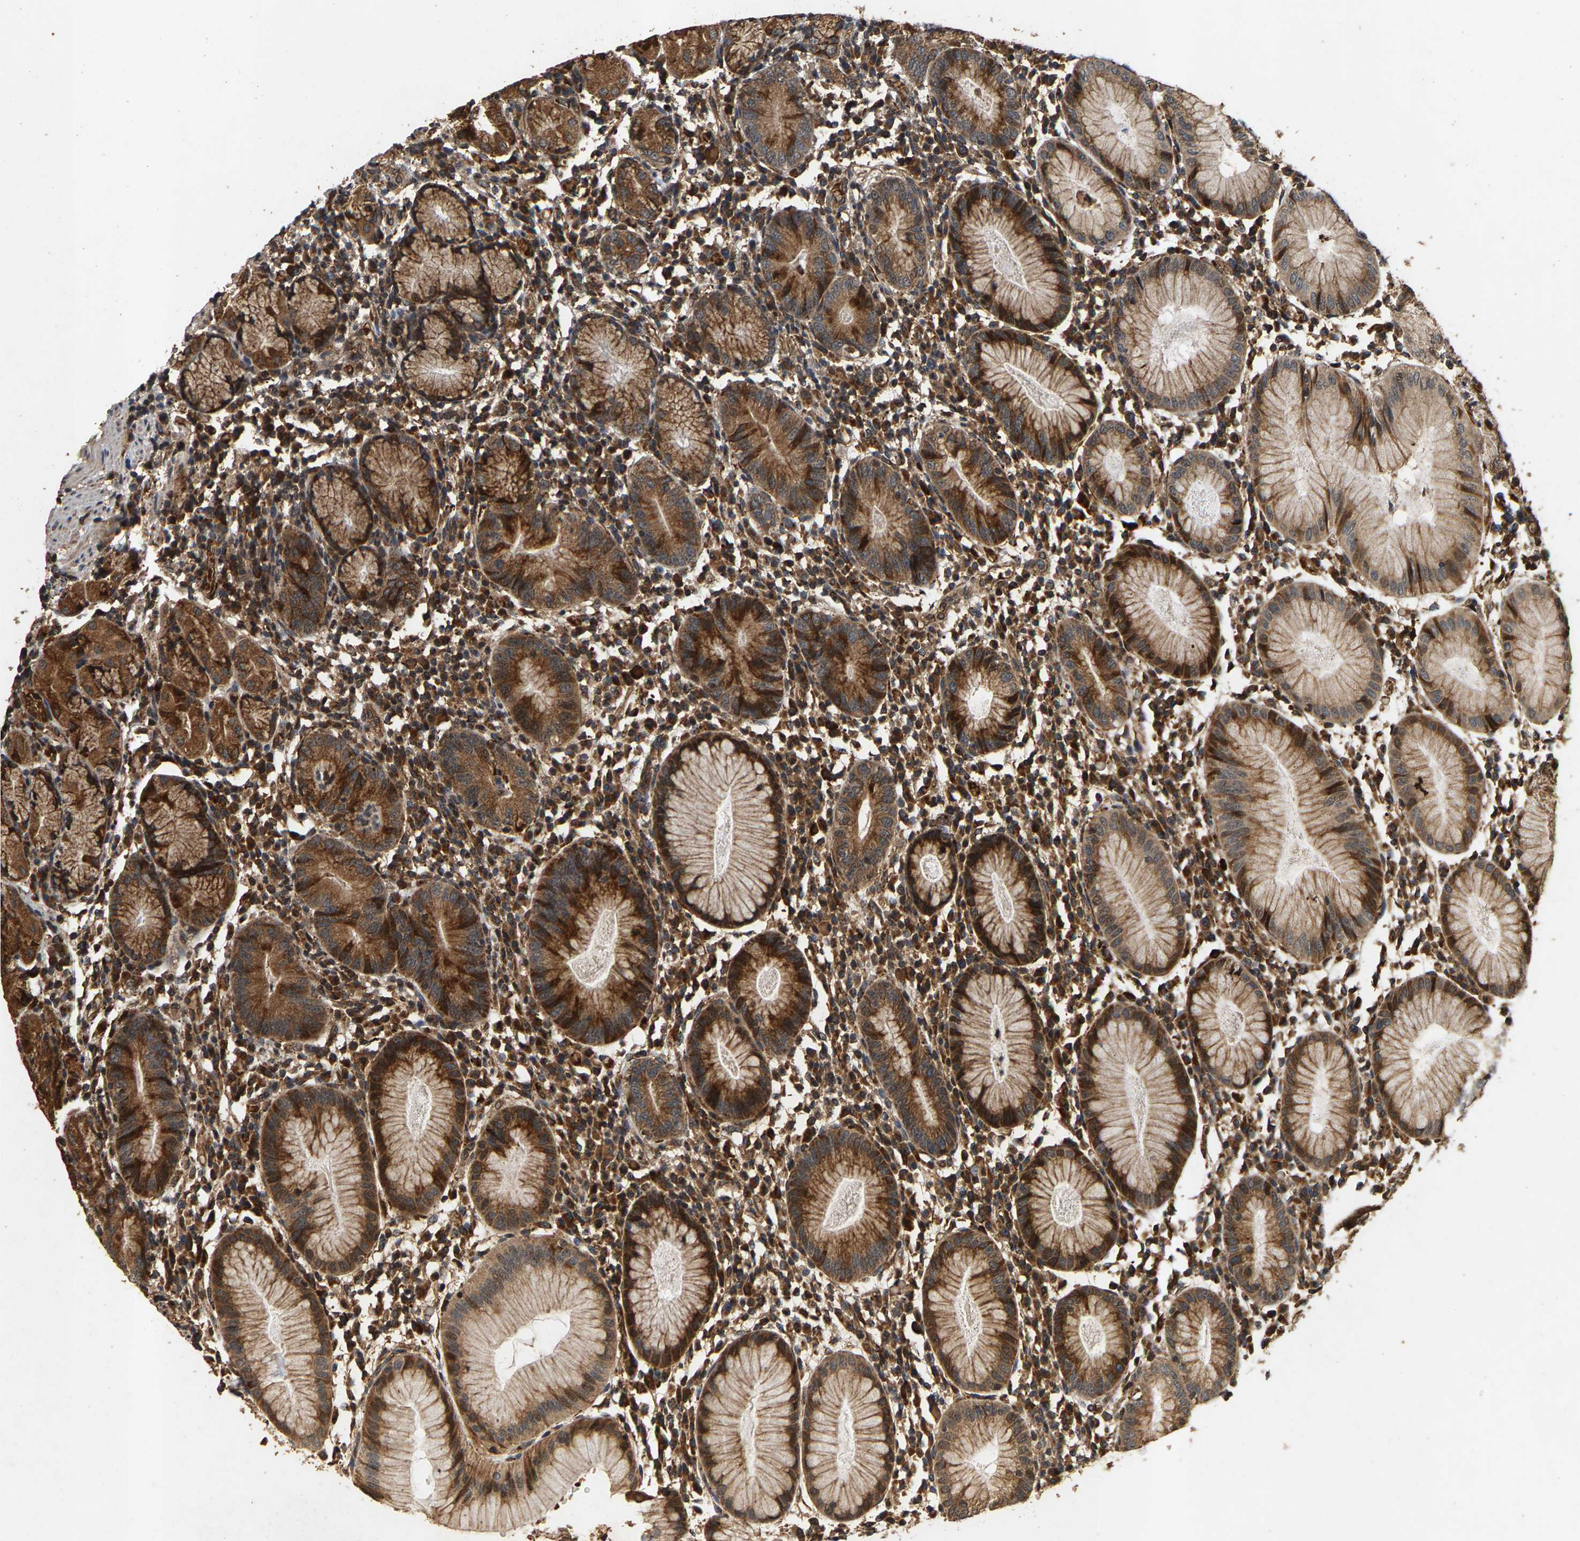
{"staining": {"intensity": "strong", "quantity": ">75%", "location": "cytoplasmic/membranous"}, "tissue": "stomach", "cell_type": "Glandular cells", "image_type": "normal", "snomed": [{"axis": "morphology", "description": "Normal tissue, NOS"}, {"axis": "topography", "description": "Stomach"}, {"axis": "topography", "description": "Stomach, lower"}], "caption": "Immunohistochemical staining of unremarkable stomach shows strong cytoplasmic/membranous protein expression in about >75% of glandular cells.", "gene": "CIDEC", "patient": {"sex": "female", "age": 75}}